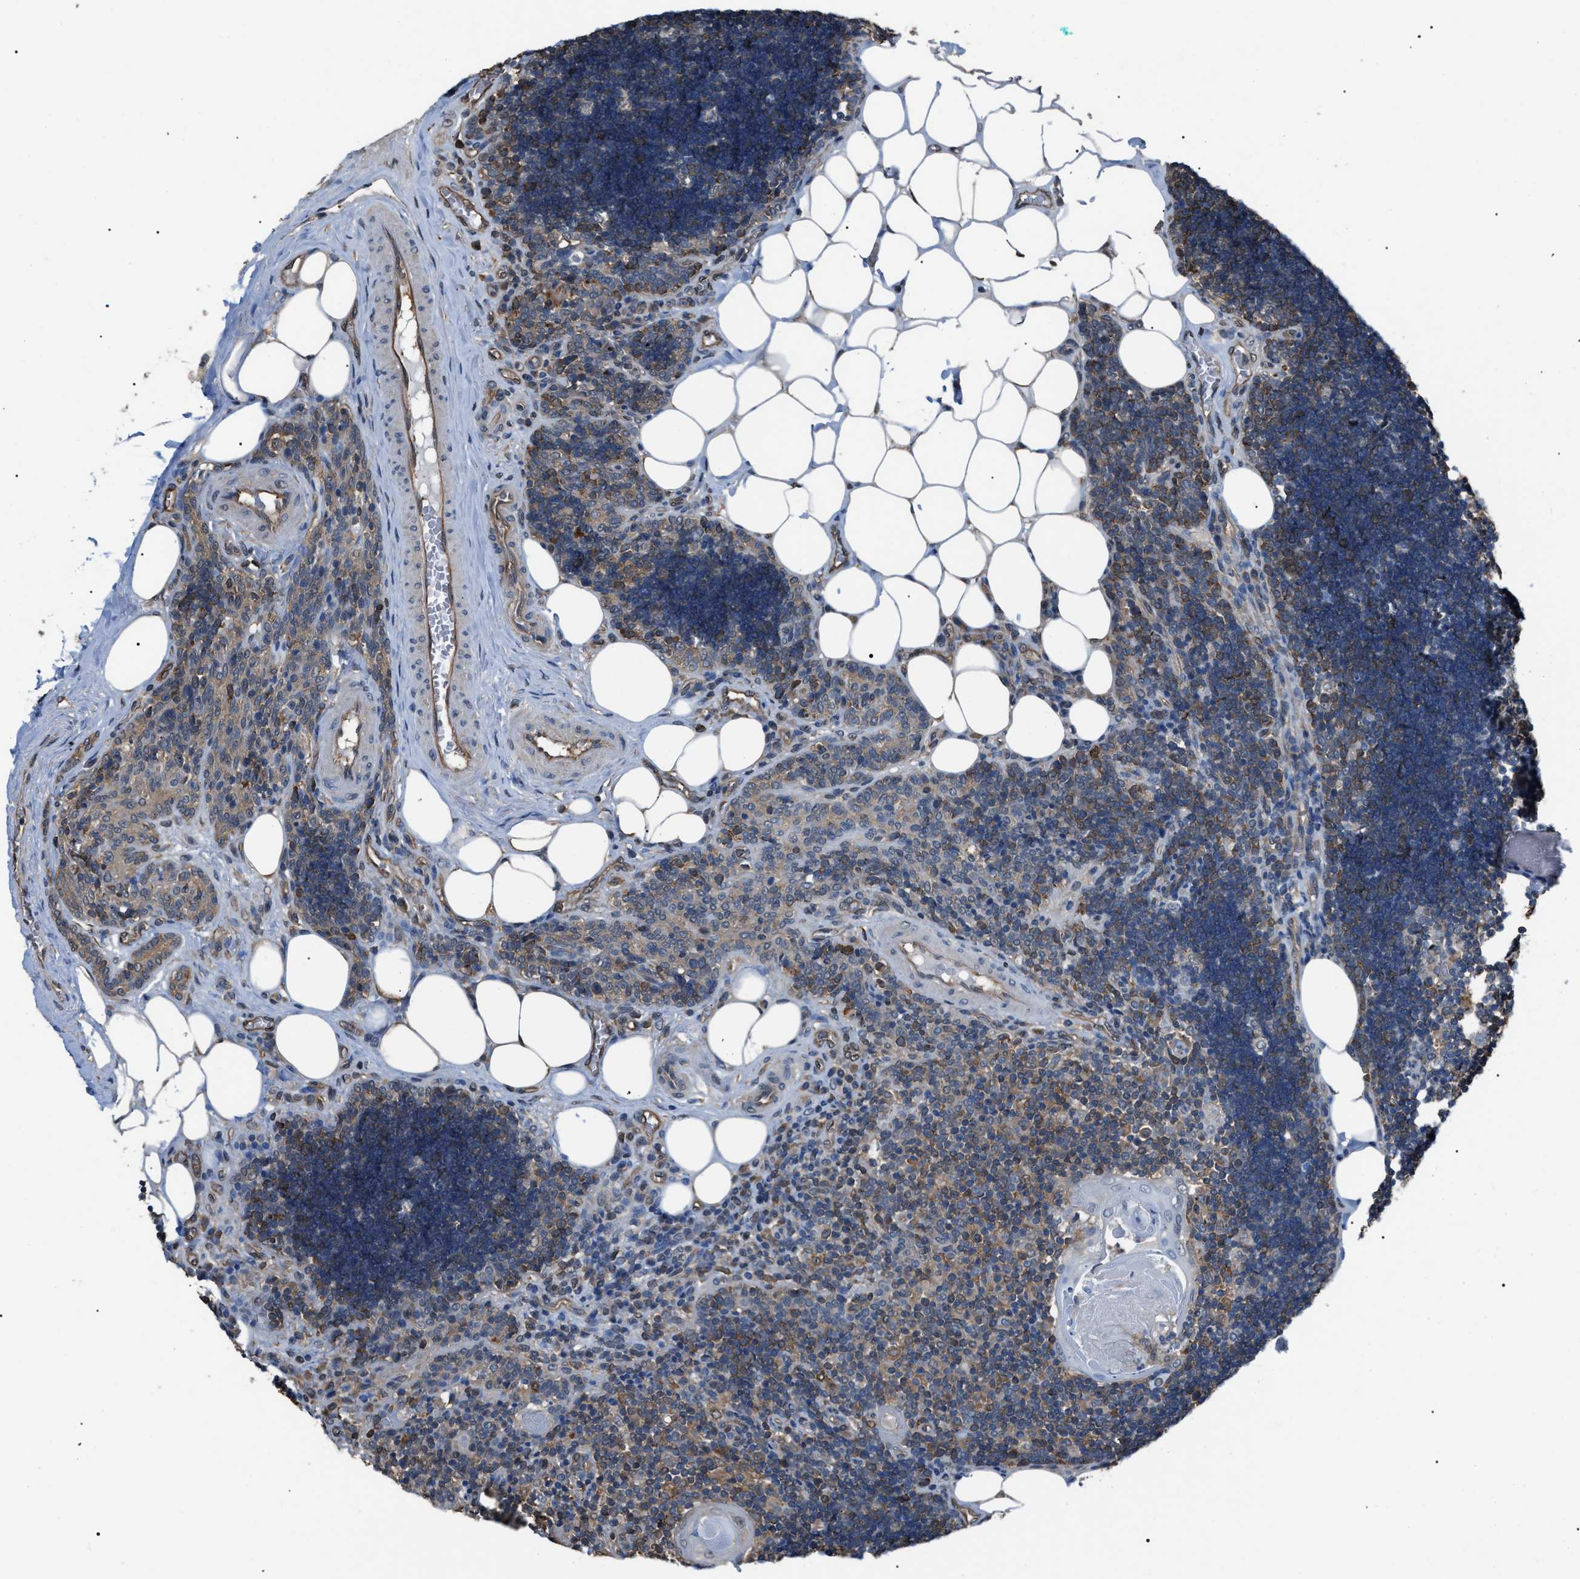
{"staining": {"intensity": "weak", "quantity": "25%-75%", "location": "cytoplasmic/membranous"}, "tissue": "lymph node", "cell_type": "Non-germinal center cells", "image_type": "normal", "snomed": [{"axis": "morphology", "description": "Normal tissue, NOS"}, {"axis": "topography", "description": "Lymph node"}], "caption": "IHC (DAB (3,3'-diaminobenzidine)) staining of normal human lymph node displays weak cytoplasmic/membranous protein positivity in about 25%-75% of non-germinal center cells.", "gene": "PDCD5", "patient": {"sex": "male", "age": 33}}